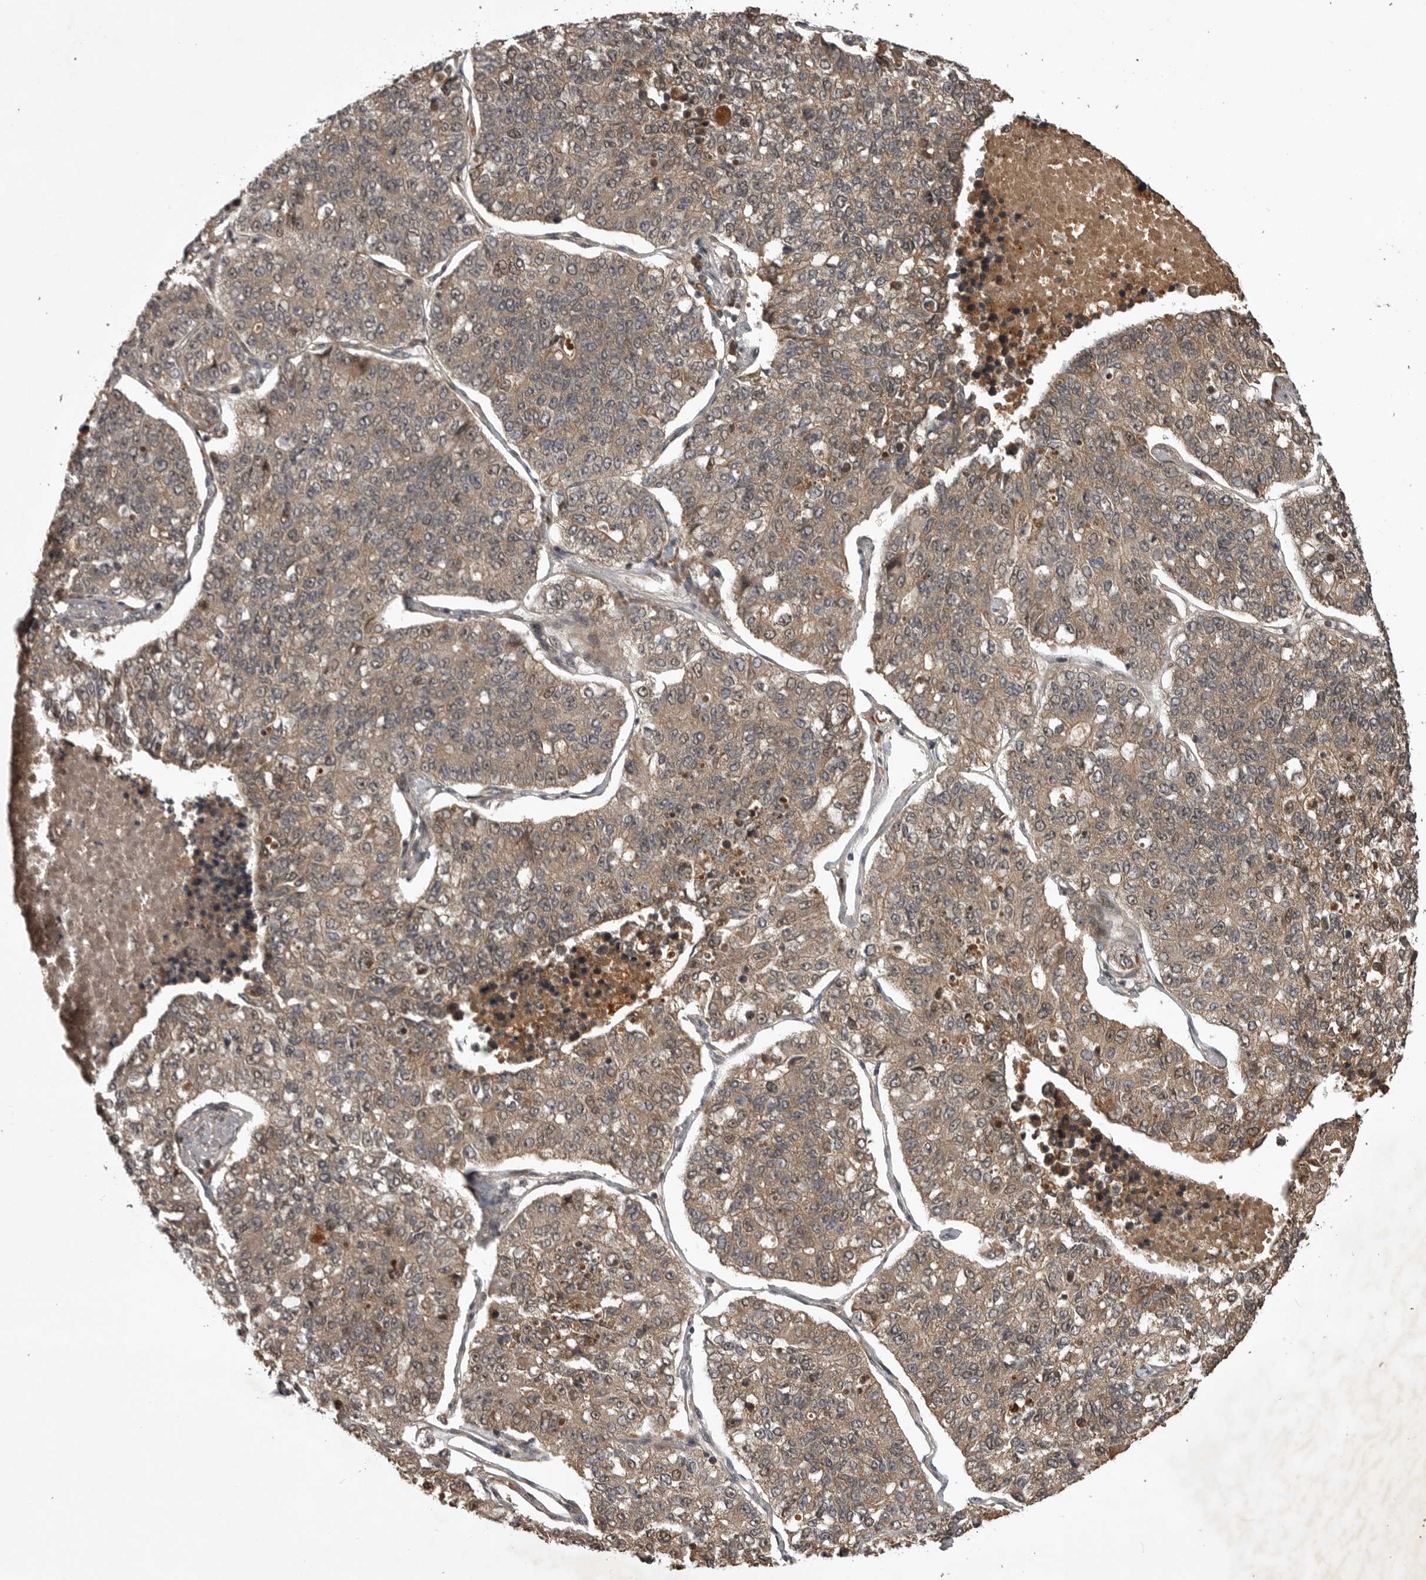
{"staining": {"intensity": "weak", "quantity": ">75%", "location": "cytoplasmic/membranous"}, "tissue": "lung cancer", "cell_type": "Tumor cells", "image_type": "cancer", "snomed": [{"axis": "morphology", "description": "Adenocarcinoma, NOS"}, {"axis": "topography", "description": "Lung"}], "caption": "A low amount of weak cytoplasmic/membranous expression is seen in about >75% of tumor cells in lung cancer (adenocarcinoma) tissue.", "gene": "AKAP7", "patient": {"sex": "male", "age": 49}}